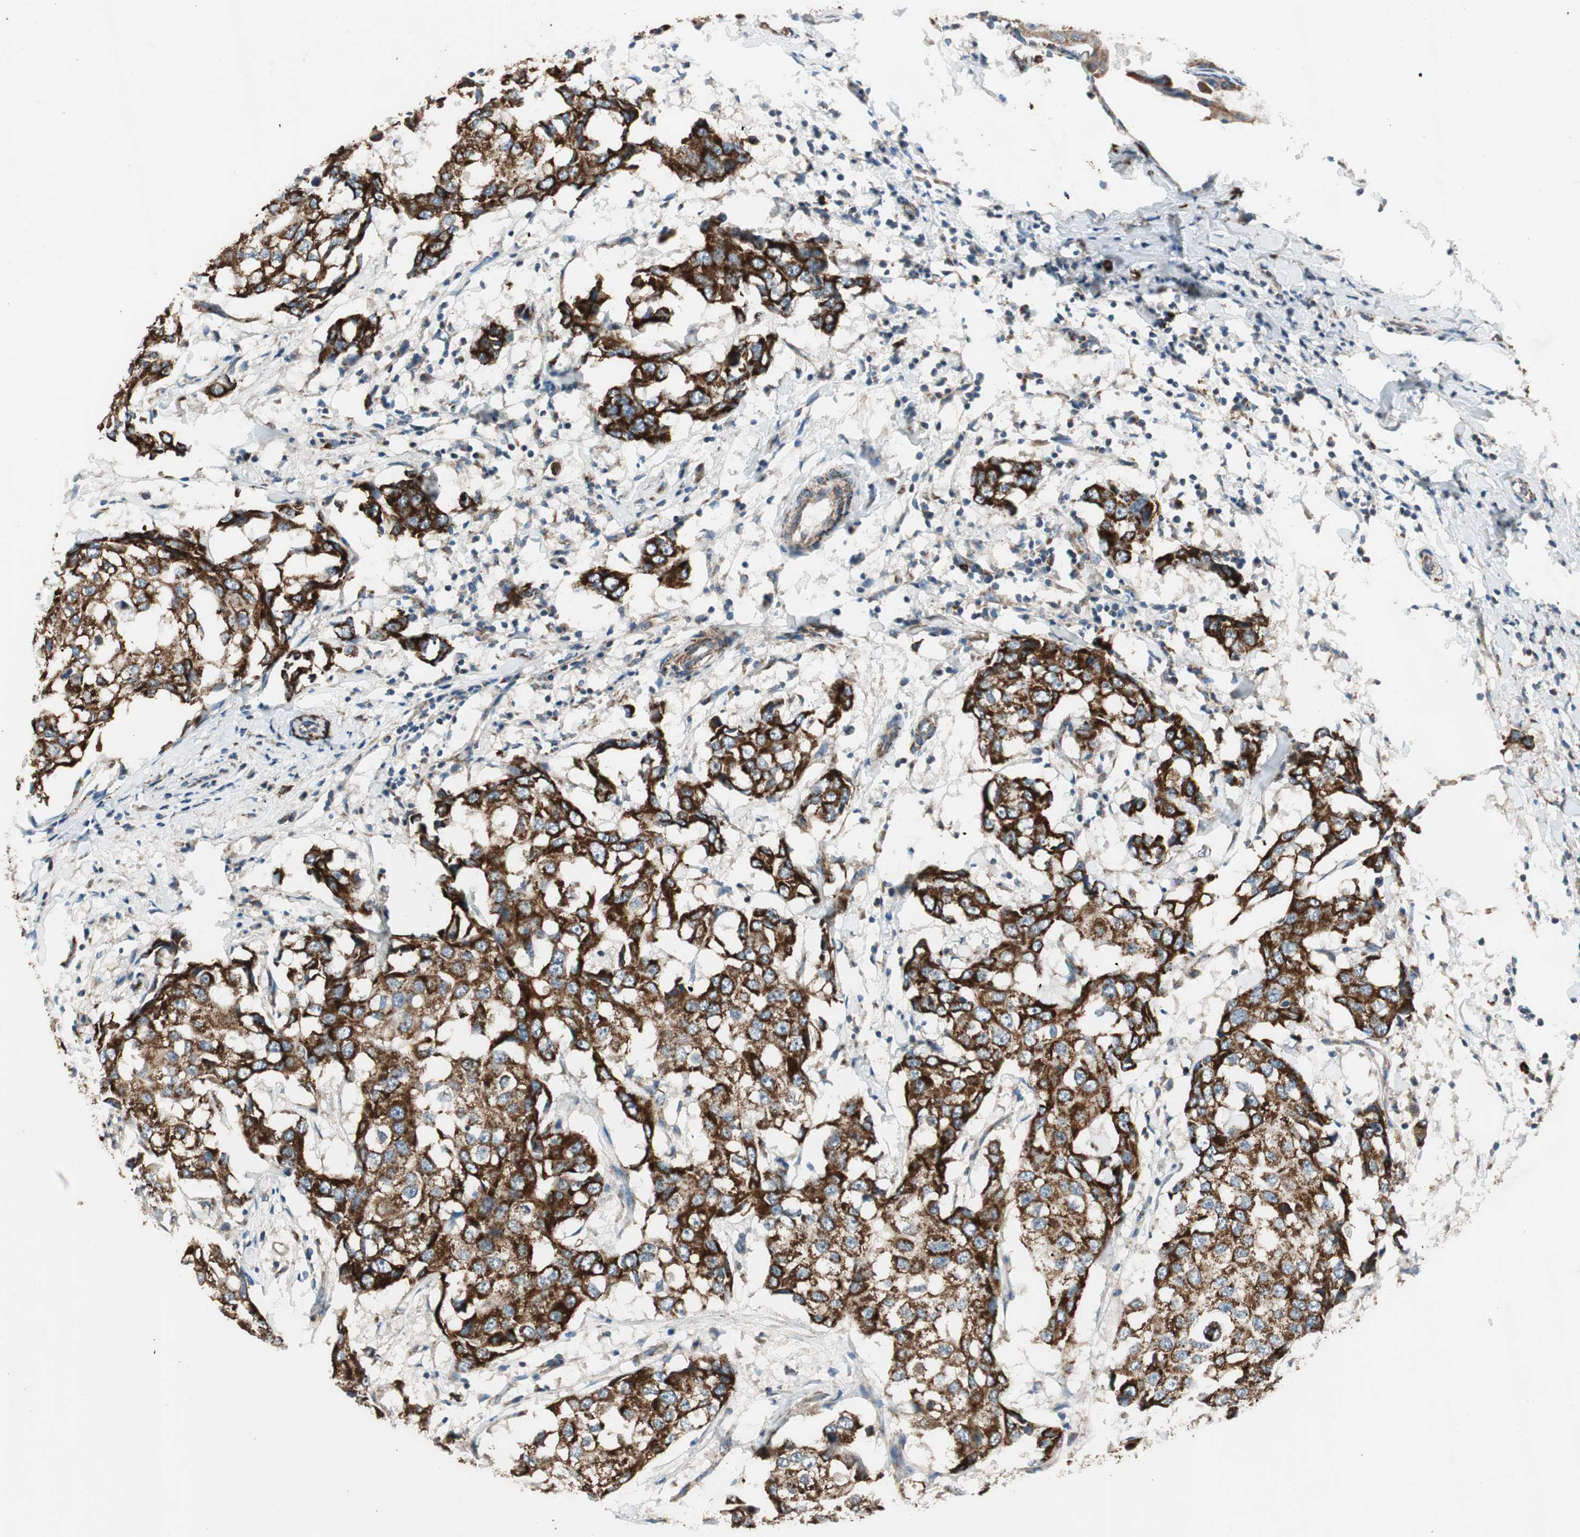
{"staining": {"intensity": "strong", "quantity": ">75%", "location": "cytoplasmic/membranous"}, "tissue": "breast cancer", "cell_type": "Tumor cells", "image_type": "cancer", "snomed": [{"axis": "morphology", "description": "Duct carcinoma"}, {"axis": "topography", "description": "Breast"}], "caption": "An image of human breast intraductal carcinoma stained for a protein exhibits strong cytoplasmic/membranous brown staining in tumor cells.", "gene": "AKAP1", "patient": {"sex": "female", "age": 27}}